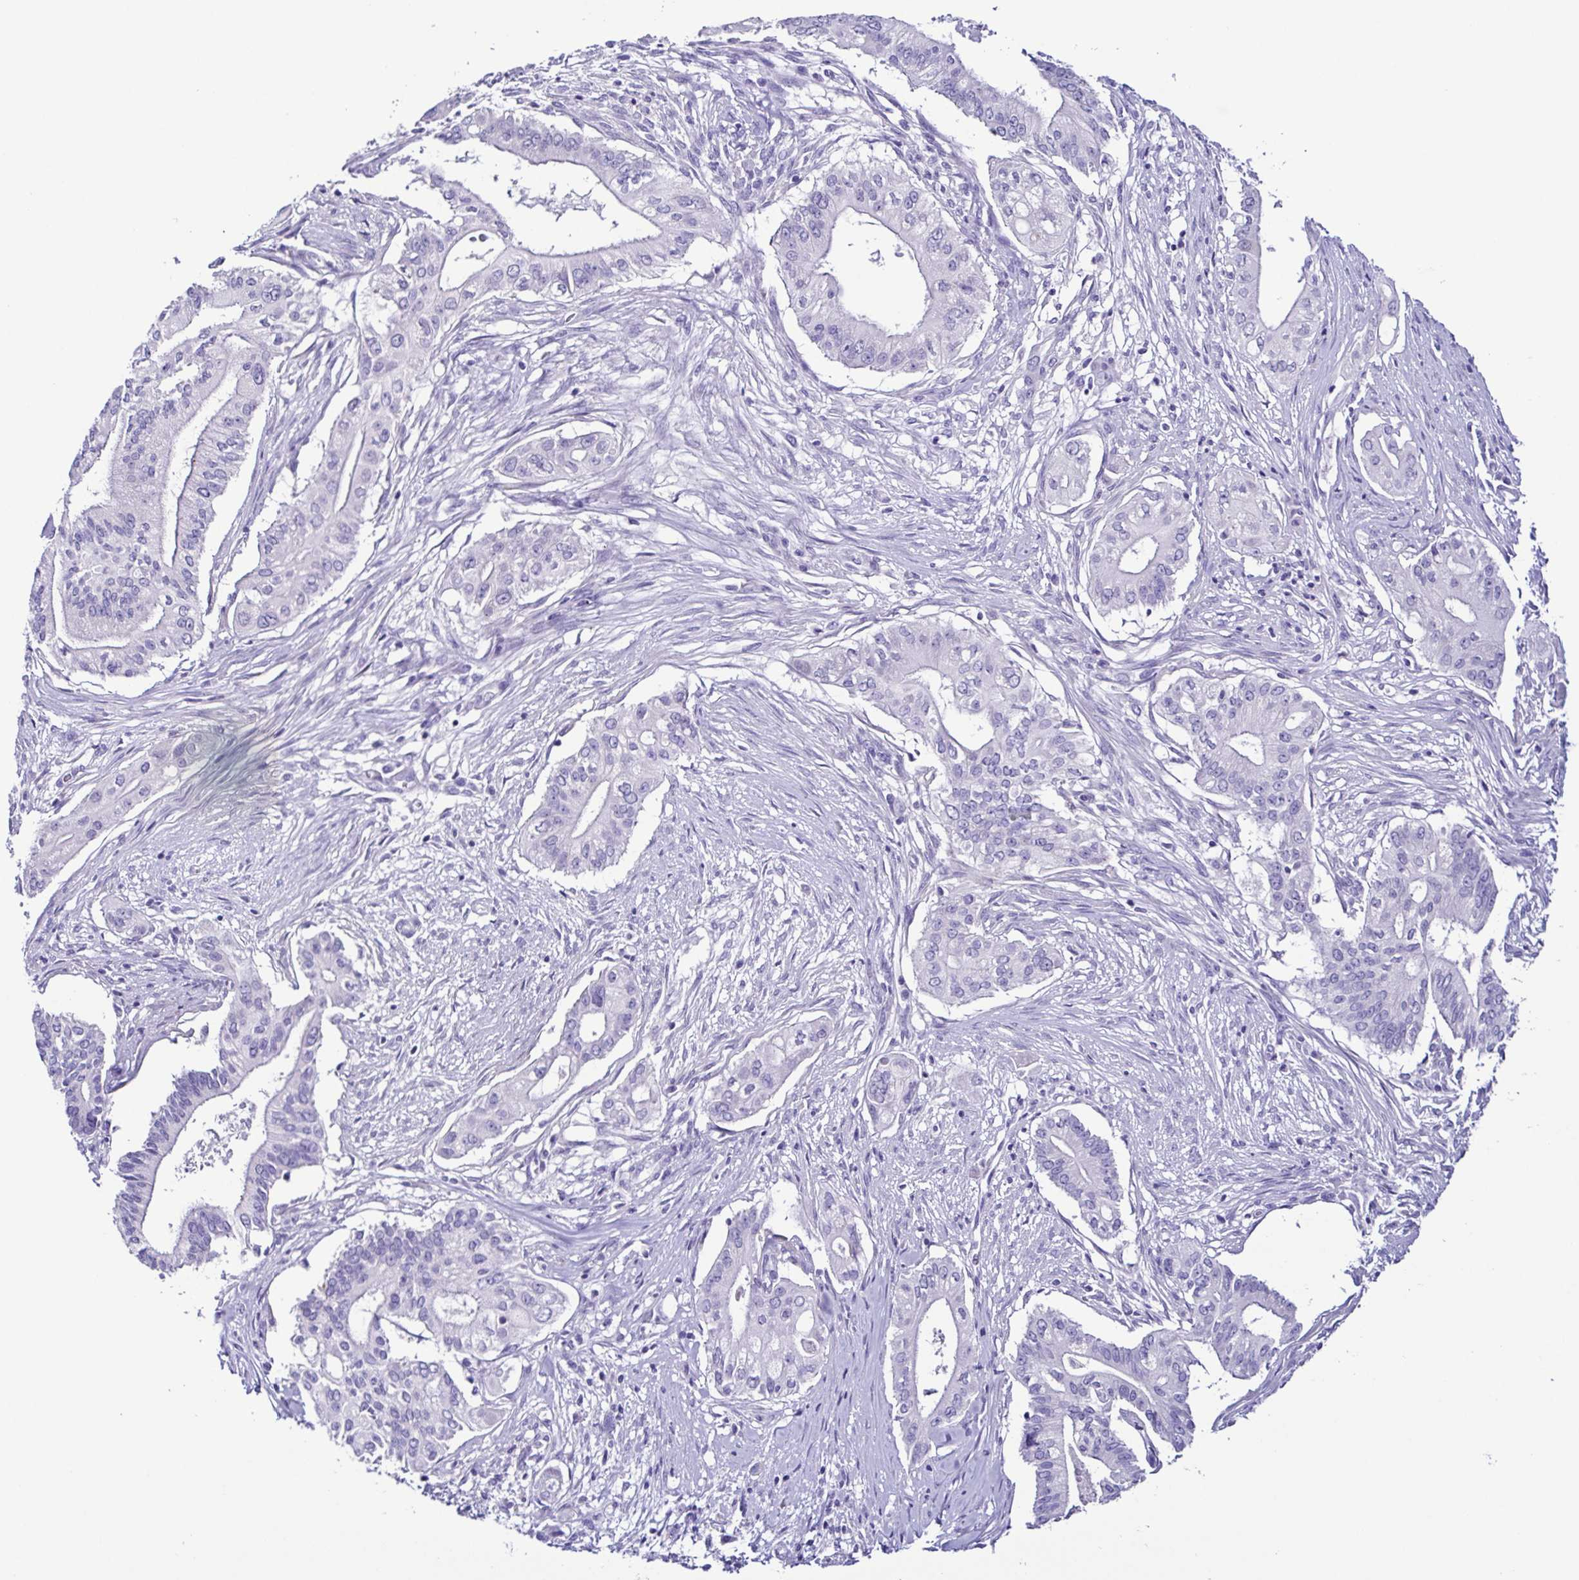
{"staining": {"intensity": "negative", "quantity": "none", "location": "none"}, "tissue": "pancreatic cancer", "cell_type": "Tumor cells", "image_type": "cancer", "snomed": [{"axis": "morphology", "description": "Adenocarcinoma, NOS"}, {"axis": "topography", "description": "Pancreas"}], "caption": "This is an IHC image of adenocarcinoma (pancreatic). There is no staining in tumor cells.", "gene": "SRL", "patient": {"sex": "female", "age": 68}}